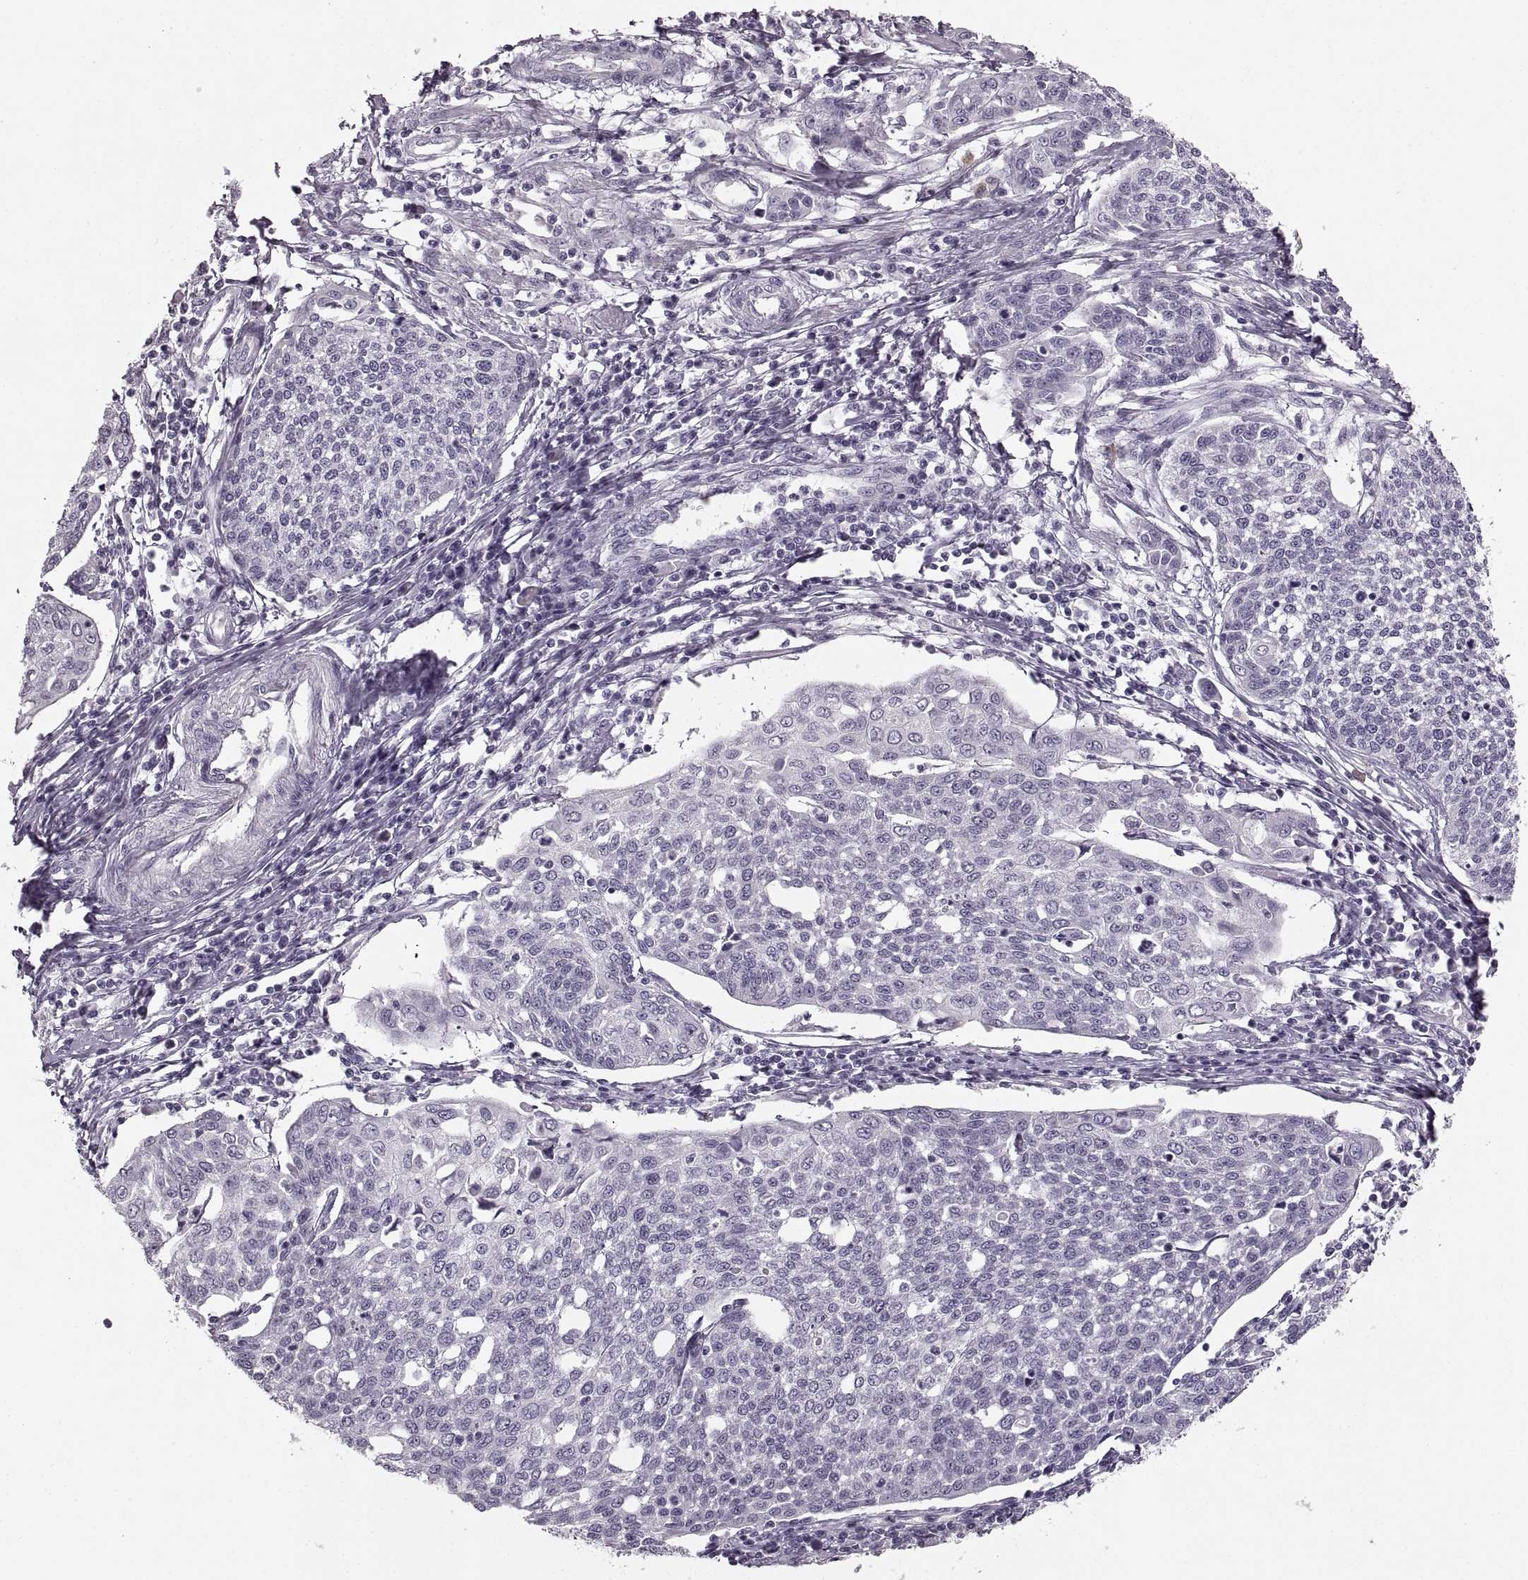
{"staining": {"intensity": "negative", "quantity": "none", "location": "none"}, "tissue": "cervical cancer", "cell_type": "Tumor cells", "image_type": "cancer", "snomed": [{"axis": "morphology", "description": "Squamous cell carcinoma, NOS"}, {"axis": "topography", "description": "Cervix"}], "caption": "The histopathology image shows no significant expression in tumor cells of cervical cancer (squamous cell carcinoma).", "gene": "CNTN1", "patient": {"sex": "female", "age": 34}}